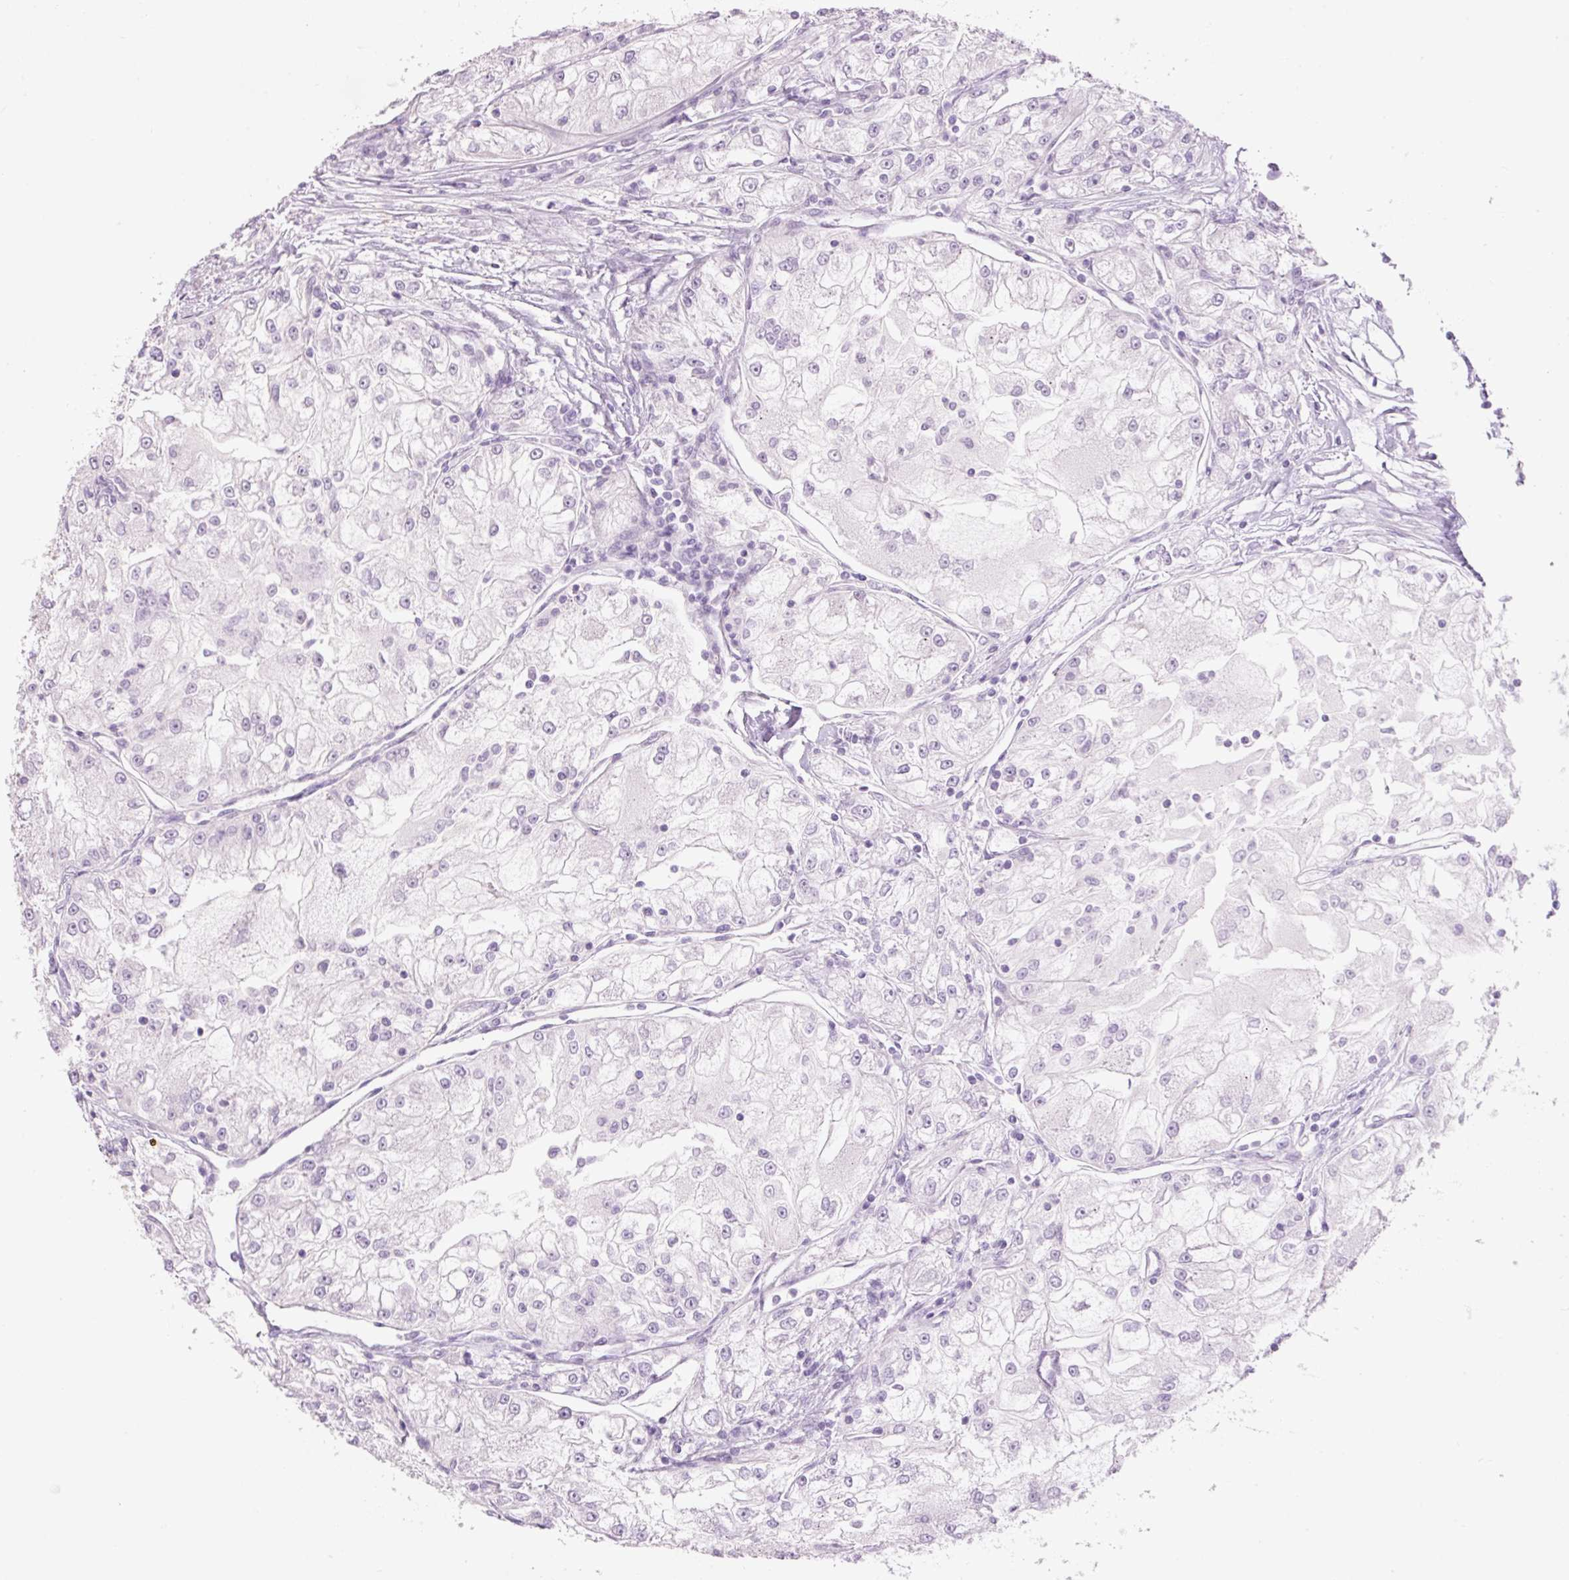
{"staining": {"intensity": "negative", "quantity": "none", "location": "none"}, "tissue": "renal cancer", "cell_type": "Tumor cells", "image_type": "cancer", "snomed": [{"axis": "morphology", "description": "Adenocarcinoma, NOS"}, {"axis": "topography", "description": "Kidney"}], "caption": "Renal cancer (adenocarcinoma) stained for a protein using IHC displays no positivity tumor cells.", "gene": "HAX1", "patient": {"sex": "female", "age": 72}}